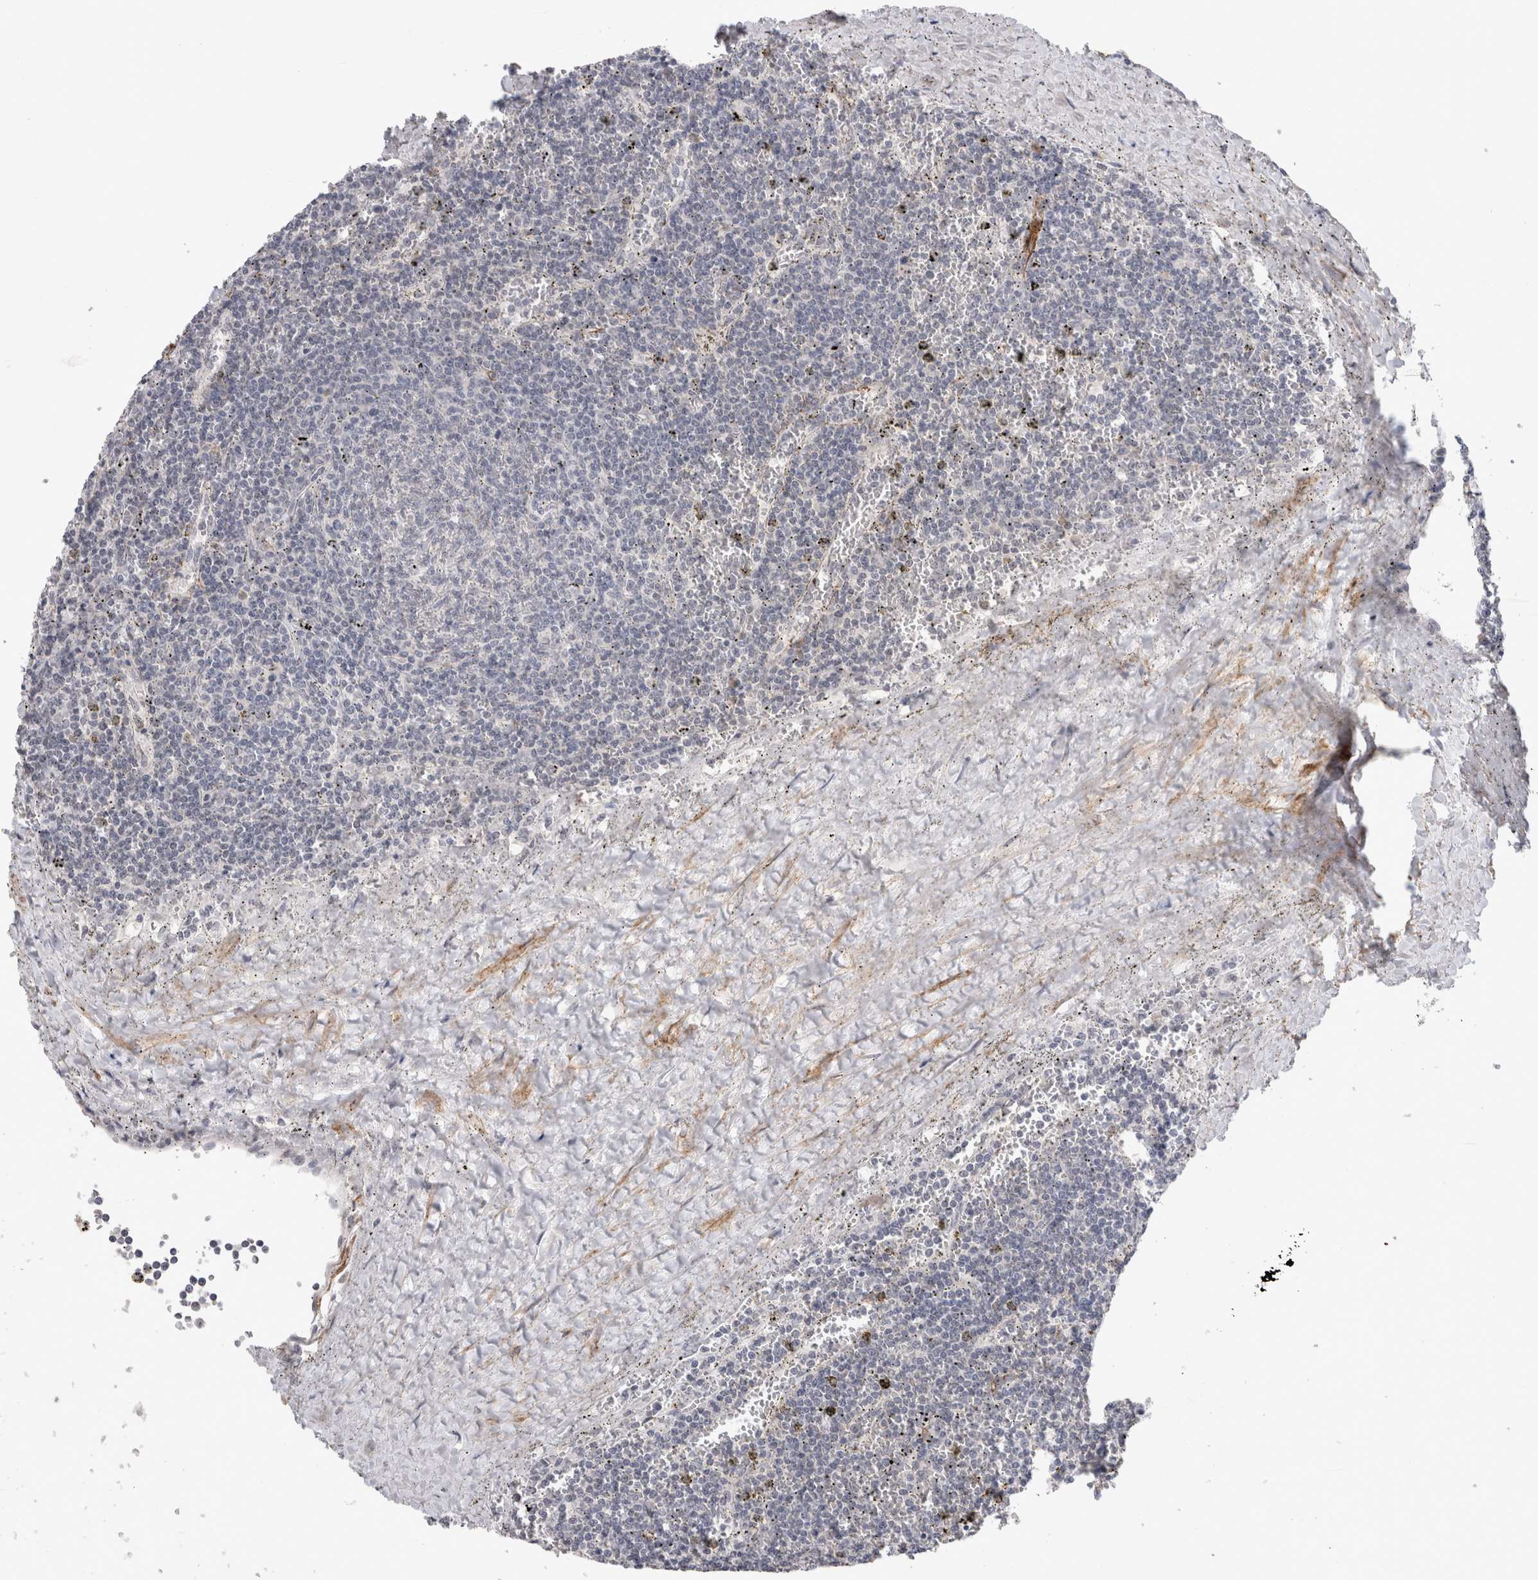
{"staining": {"intensity": "negative", "quantity": "none", "location": "none"}, "tissue": "lymphoma", "cell_type": "Tumor cells", "image_type": "cancer", "snomed": [{"axis": "morphology", "description": "Malignant lymphoma, non-Hodgkin's type, Low grade"}, {"axis": "topography", "description": "Spleen"}], "caption": "This micrograph is of lymphoma stained with immunohistochemistry (IHC) to label a protein in brown with the nuclei are counter-stained blue. There is no expression in tumor cells. (Immunohistochemistry, brightfield microscopy, high magnification).", "gene": "CDH13", "patient": {"sex": "female", "age": 50}}